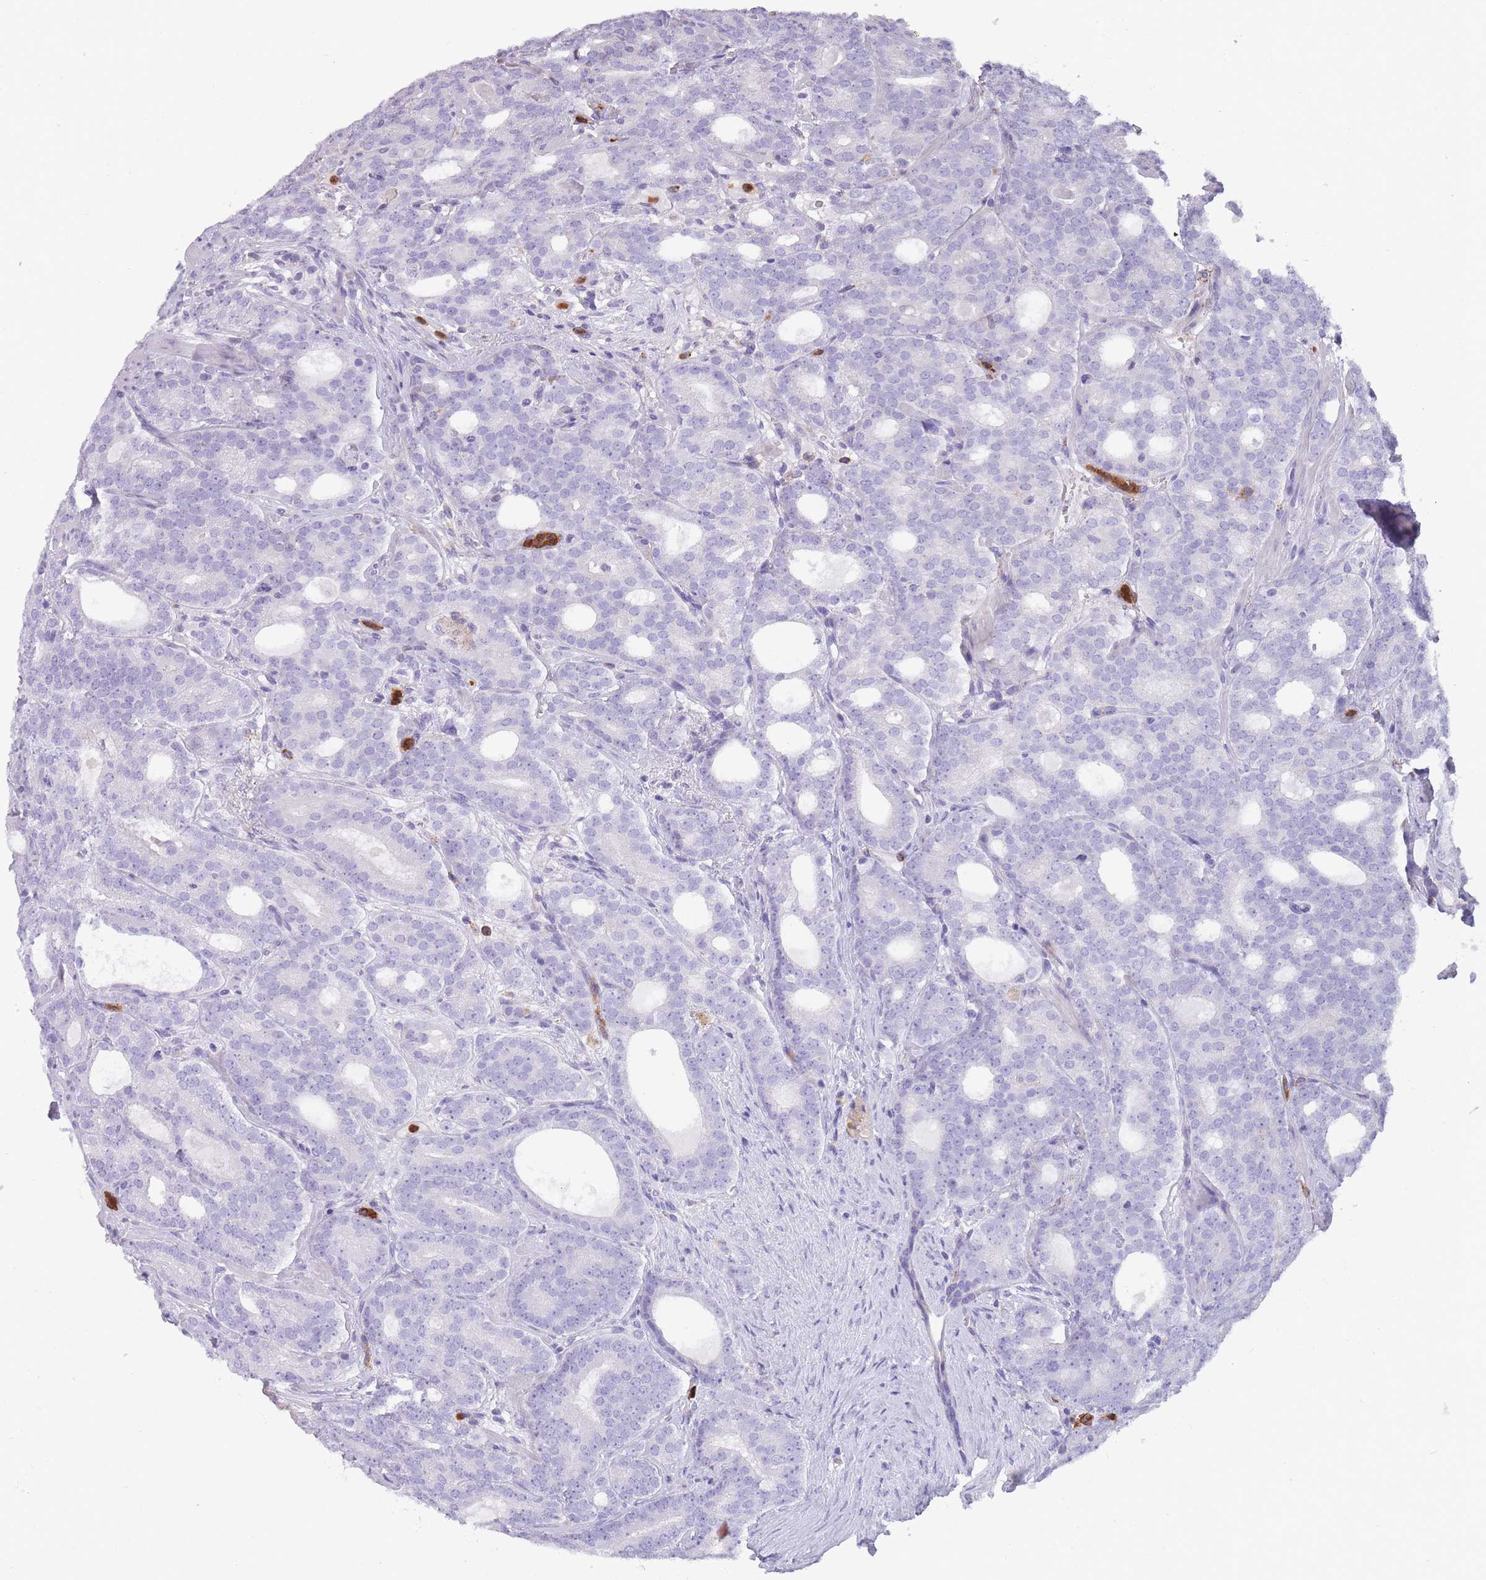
{"staining": {"intensity": "negative", "quantity": "none", "location": "none"}, "tissue": "prostate cancer", "cell_type": "Tumor cells", "image_type": "cancer", "snomed": [{"axis": "morphology", "description": "Adenocarcinoma, High grade"}, {"axis": "topography", "description": "Prostate"}], "caption": "Tumor cells are negative for brown protein staining in prostate adenocarcinoma (high-grade).", "gene": "CR1L", "patient": {"sex": "male", "age": 64}}